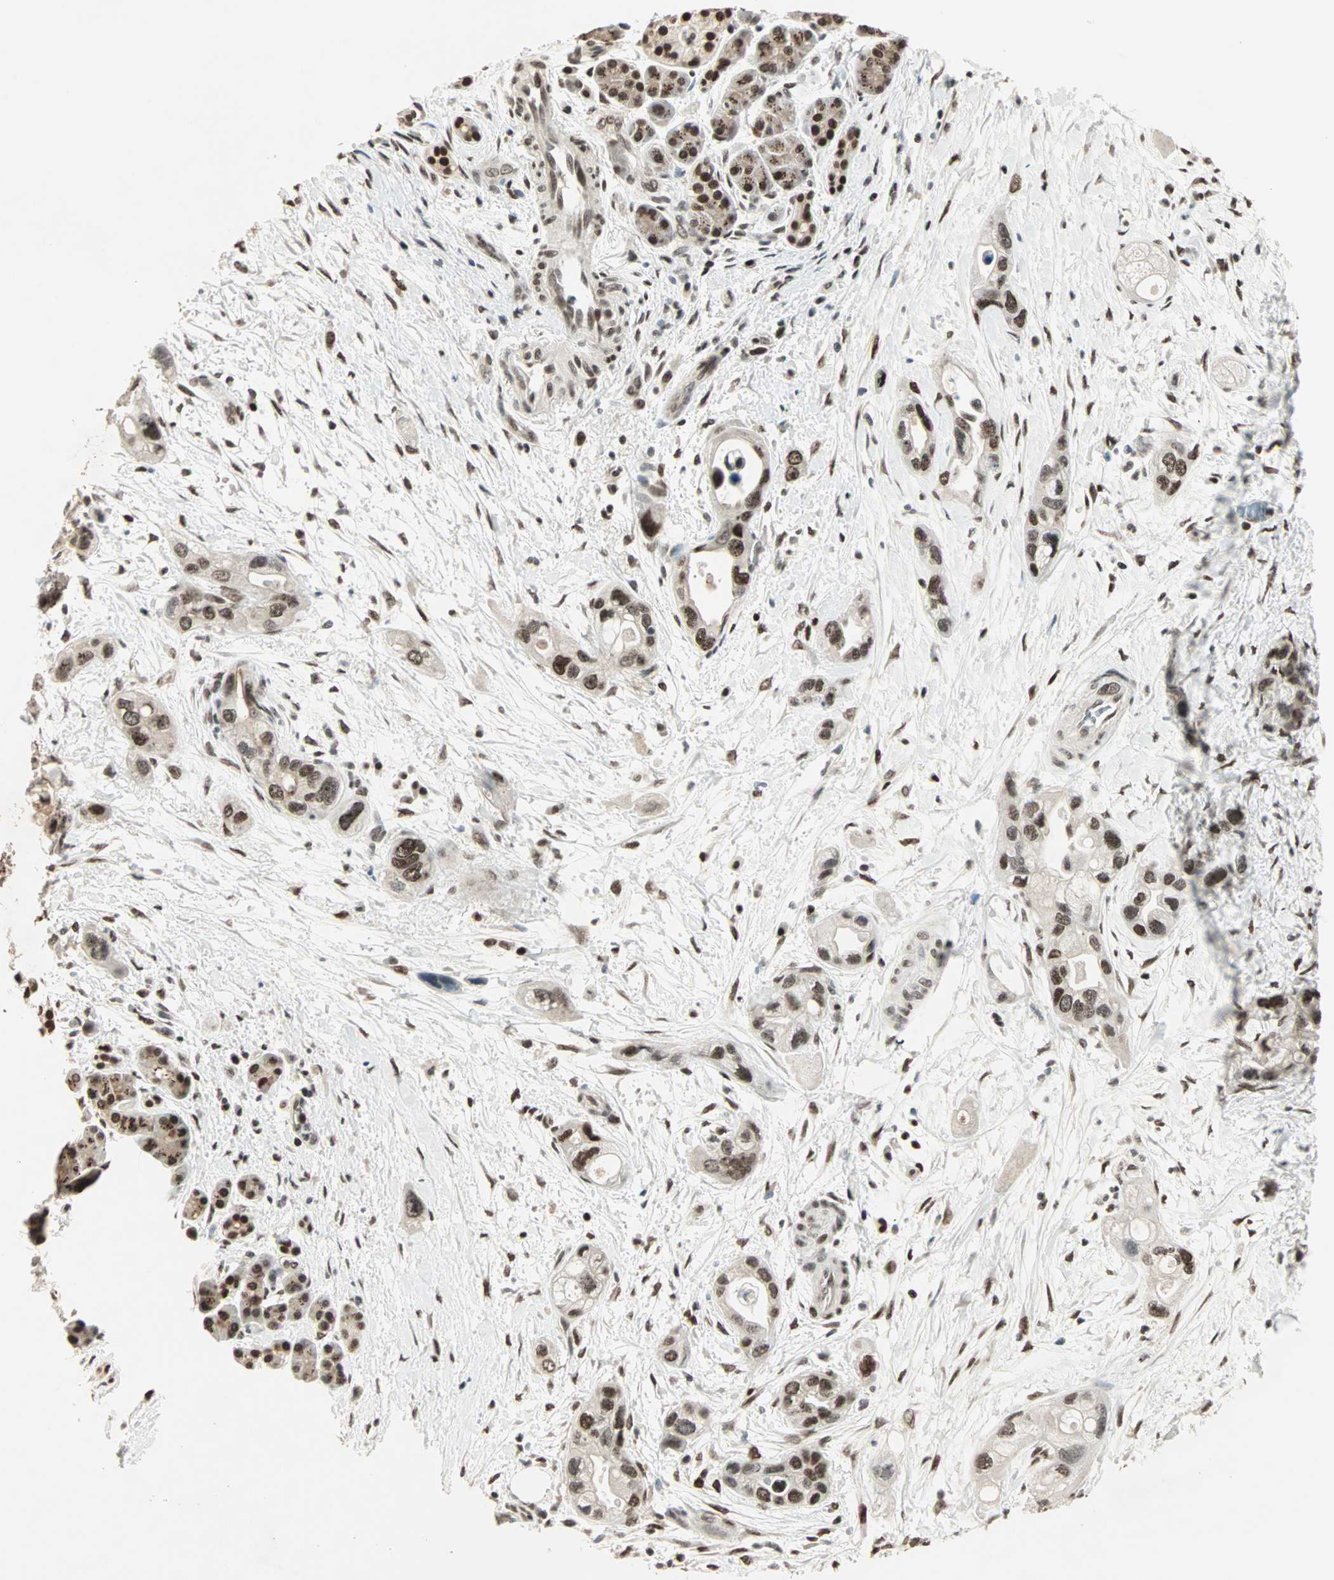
{"staining": {"intensity": "strong", "quantity": ">75%", "location": "nuclear"}, "tissue": "pancreatic cancer", "cell_type": "Tumor cells", "image_type": "cancer", "snomed": [{"axis": "morphology", "description": "Adenocarcinoma, NOS"}, {"axis": "topography", "description": "Pancreas"}], "caption": "About >75% of tumor cells in human pancreatic adenocarcinoma demonstrate strong nuclear protein staining as visualized by brown immunohistochemical staining.", "gene": "MDC1", "patient": {"sex": "female", "age": 77}}